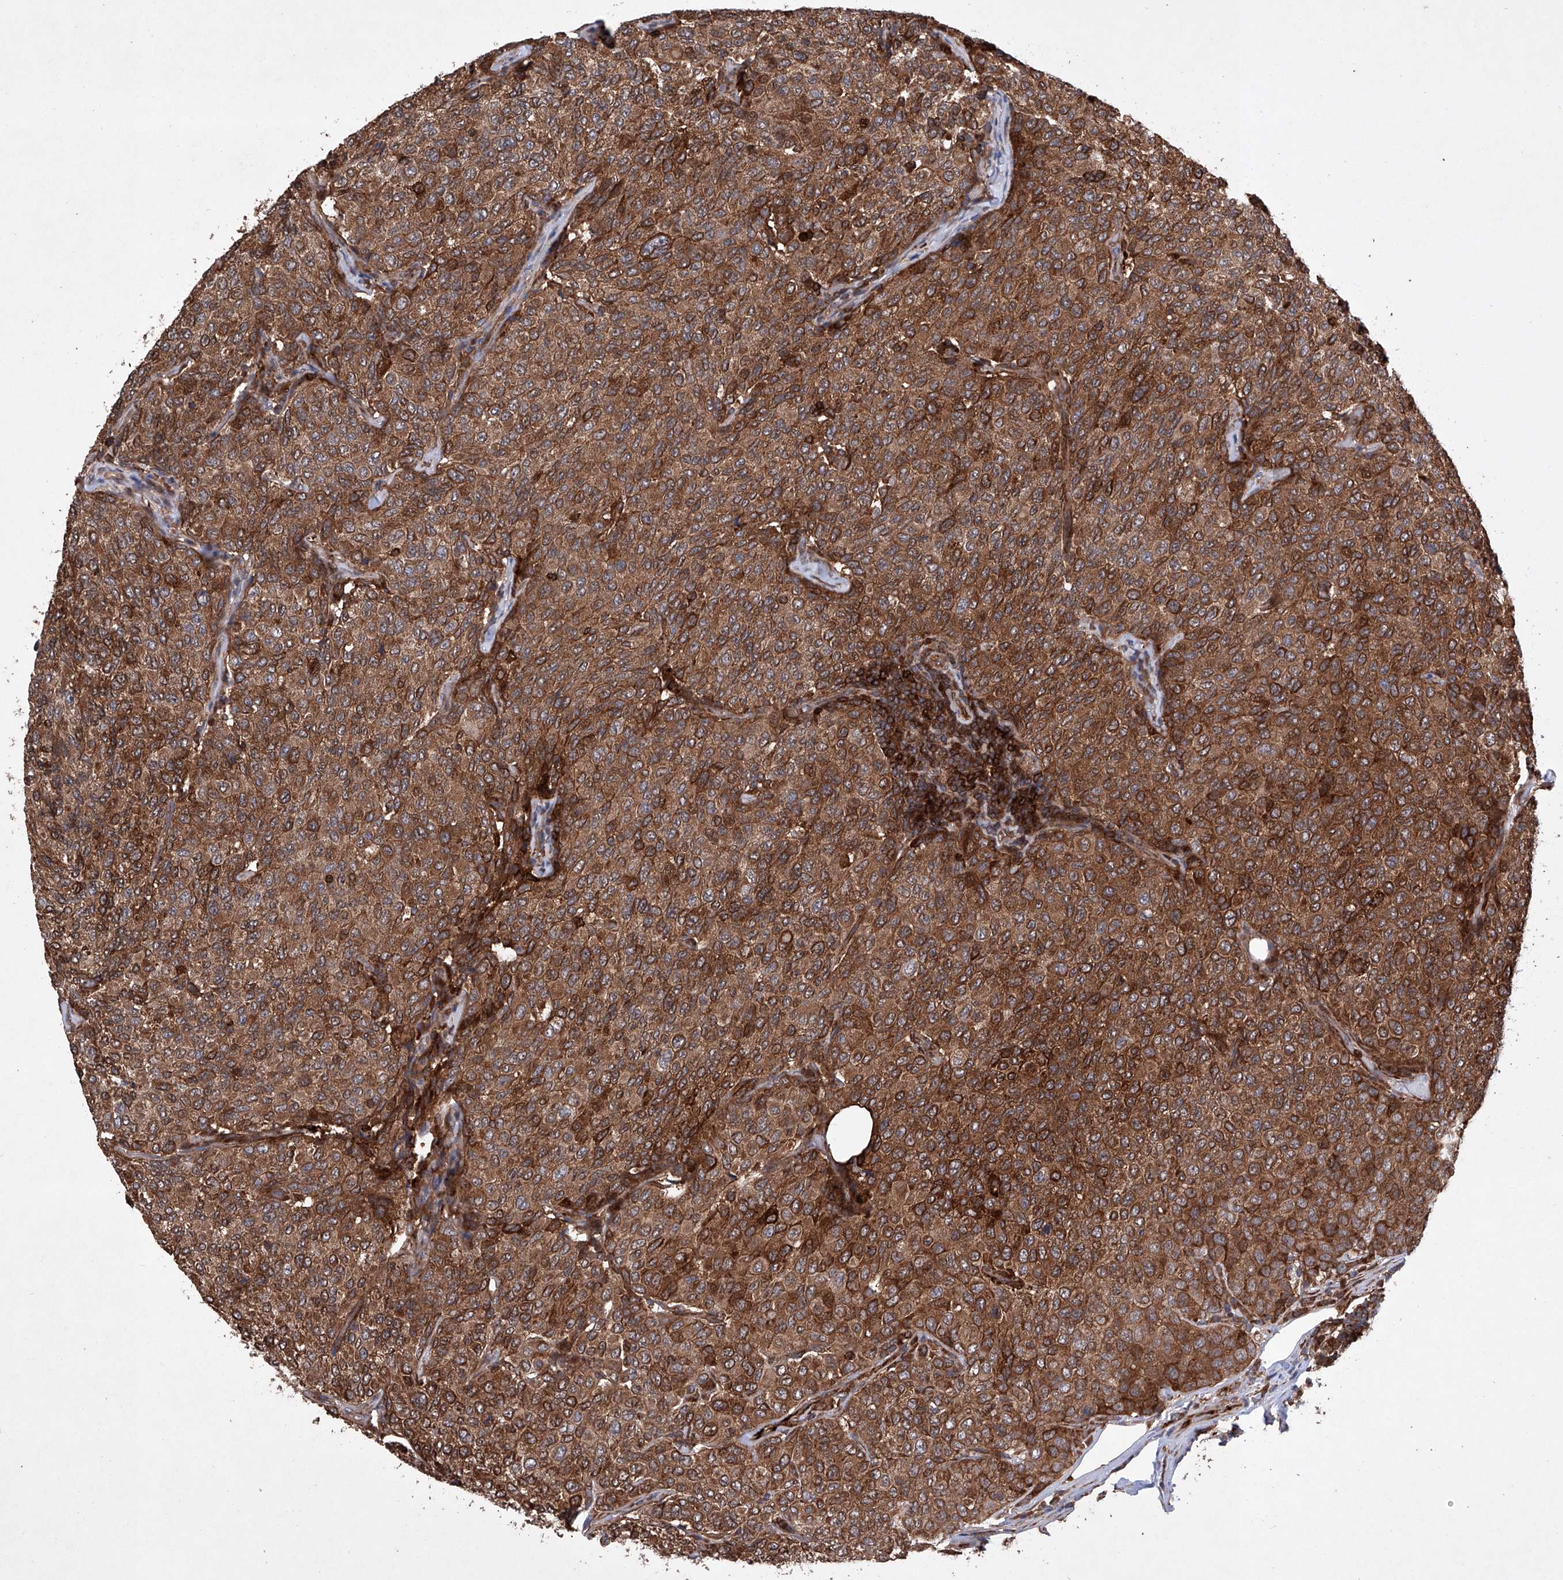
{"staining": {"intensity": "strong", "quantity": ">75%", "location": "cytoplasmic/membranous"}, "tissue": "breast cancer", "cell_type": "Tumor cells", "image_type": "cancer", "snomed": [{"axis": "morphology", "description": "Duct carcinoma"}, {"axis": "topography", "description": "Breast"}], "caption": "A brown stain highlights strong cytoplasmic/membranous positivity of a protein in human infiltrating ductal carcinoma (breast) tumor cells.", "gene": "TIMM23", "patient": {"sex": "female", "age": 55}}